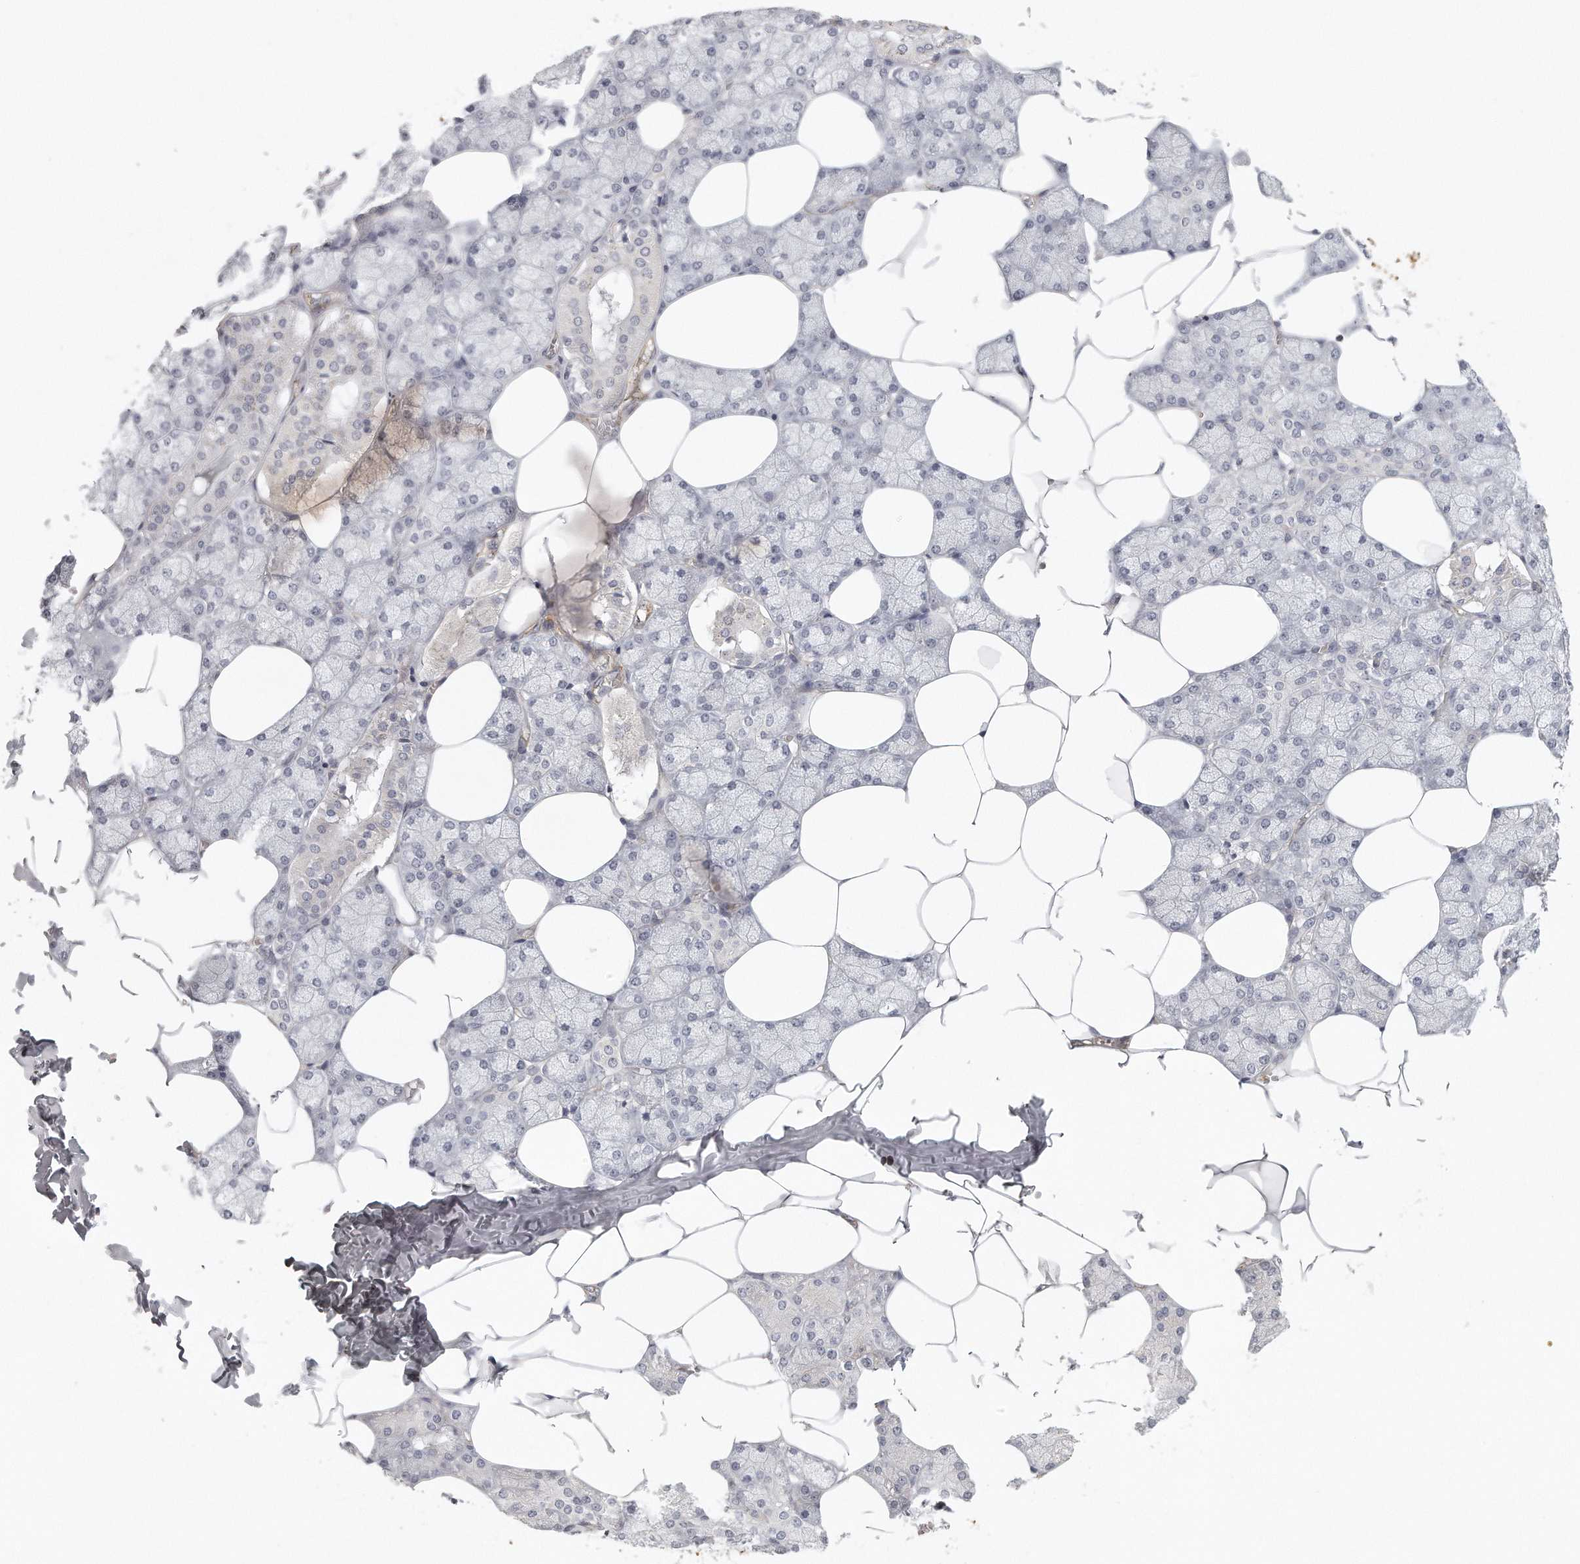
{"staining": {"intensity": "negative", "quantity": "none", "location": "none"}, "tissue": "salivary gland", "cell_type": "Glandular cells", "image_type": "normal", "snomed": [{"axis": "morphology", "description": "Normal tissue, NOS"}, {"axis": "topography", "description": "Salivary gland"}], "caption": "IHC micrograph of unremarkable salivary gland: salivary gland stained with DAB demonstrates no significant protein positivity in glandular cells.", "gene": "MTERF4", "patient": {"sex": "male", "age": 62}}